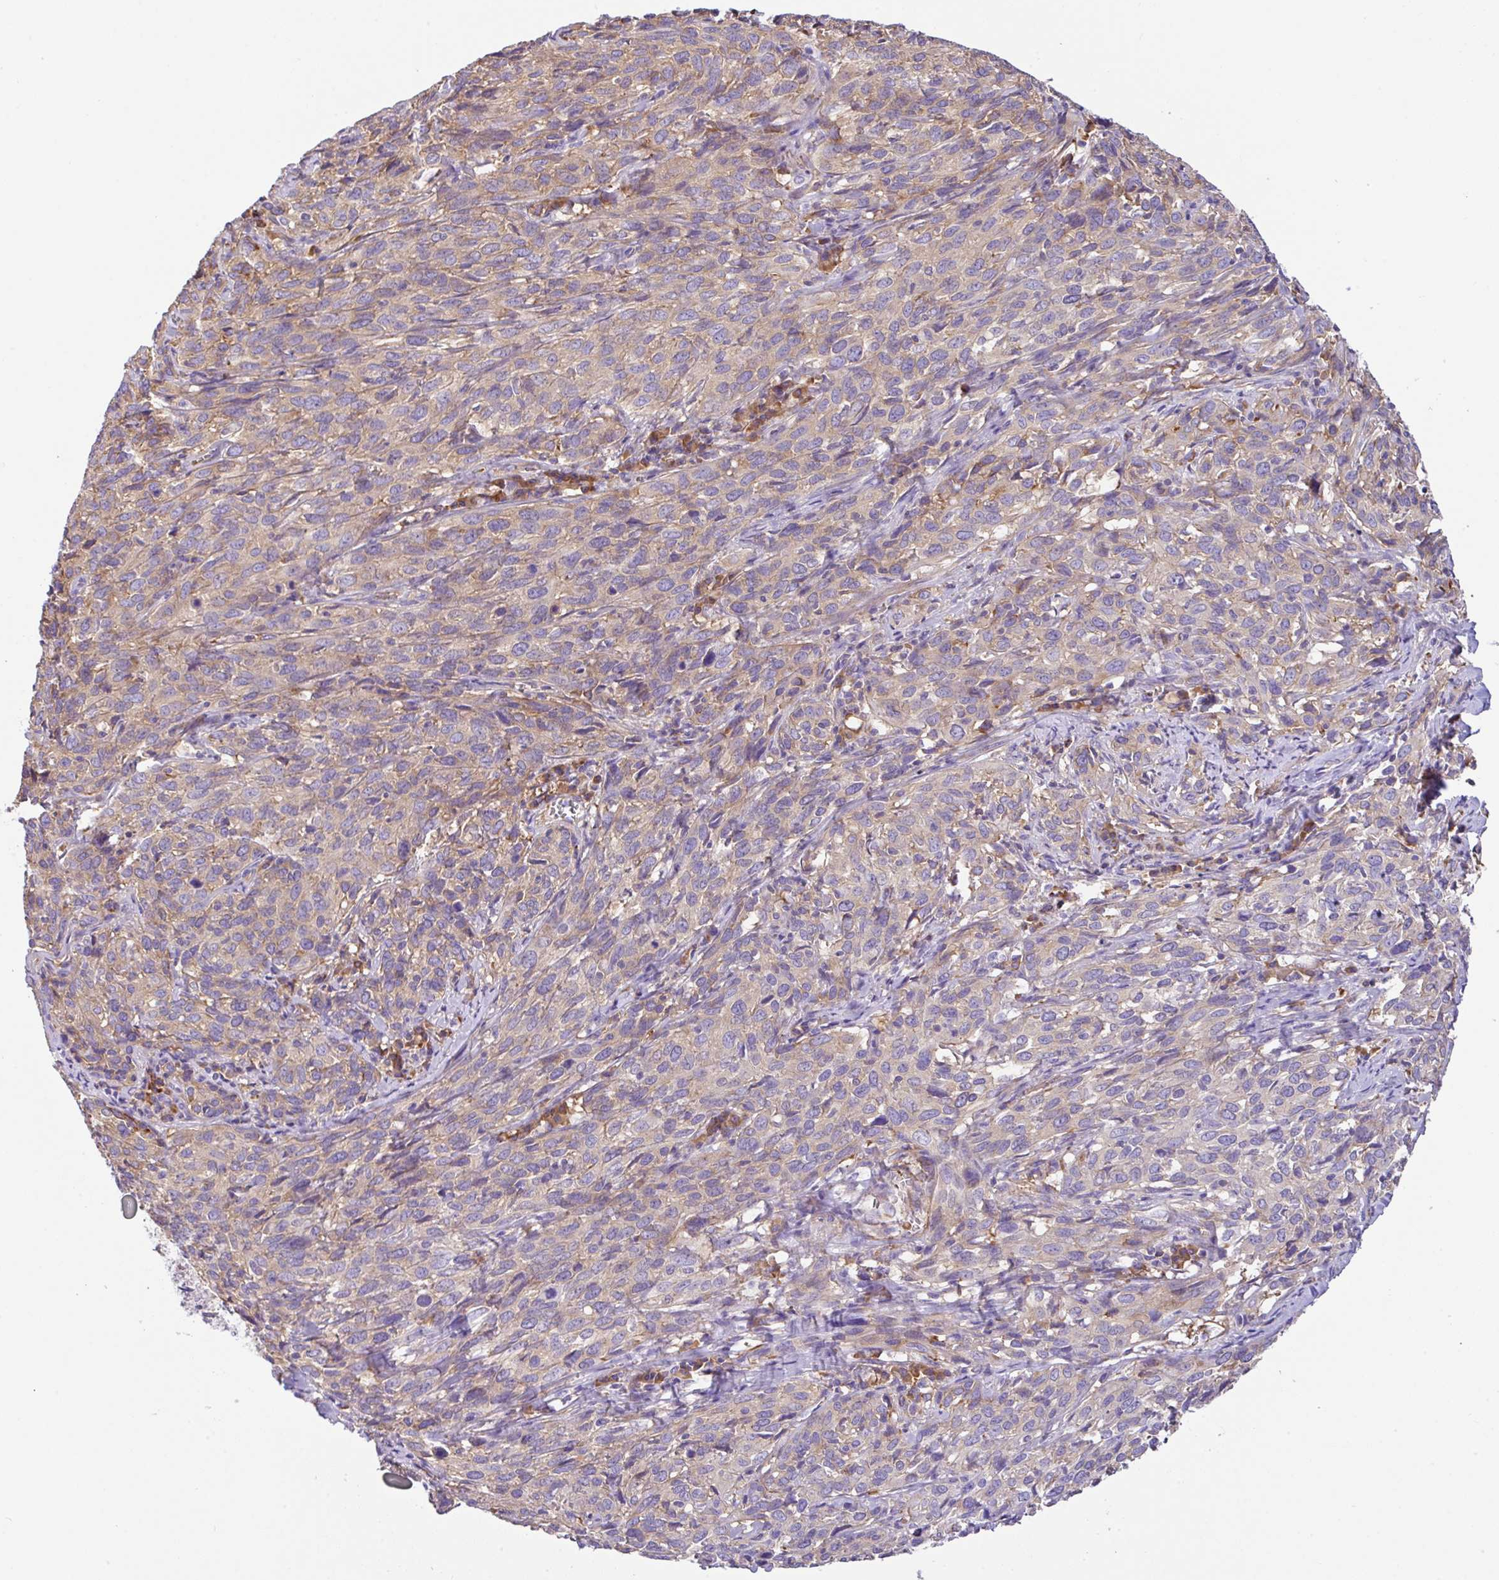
{"staining": {"intensity": "weak", "quantity": "25%-75%", "location": "cytoplasmic/membranous"}, "tissue": "cervical cancer", "cell_type": "Tumor cells", "image_type": "cancer", "snomed": [{"axis": "morphology", "description": "Squamous cell carcinoma, NOS"}, {"axis": "topography", "description": "Cervix"}], "caption": "DAB immunohistochemical staining of cervical cancer displays weak cytoplasmic/membranous protein positivity in about 25%-75% of tumor cells. Immunohistochemistry stains the protein of interest in brown and the nuclei are stained blue.", "gene": "GFPT2", "patient": {"sex": "female", "age": 51}}